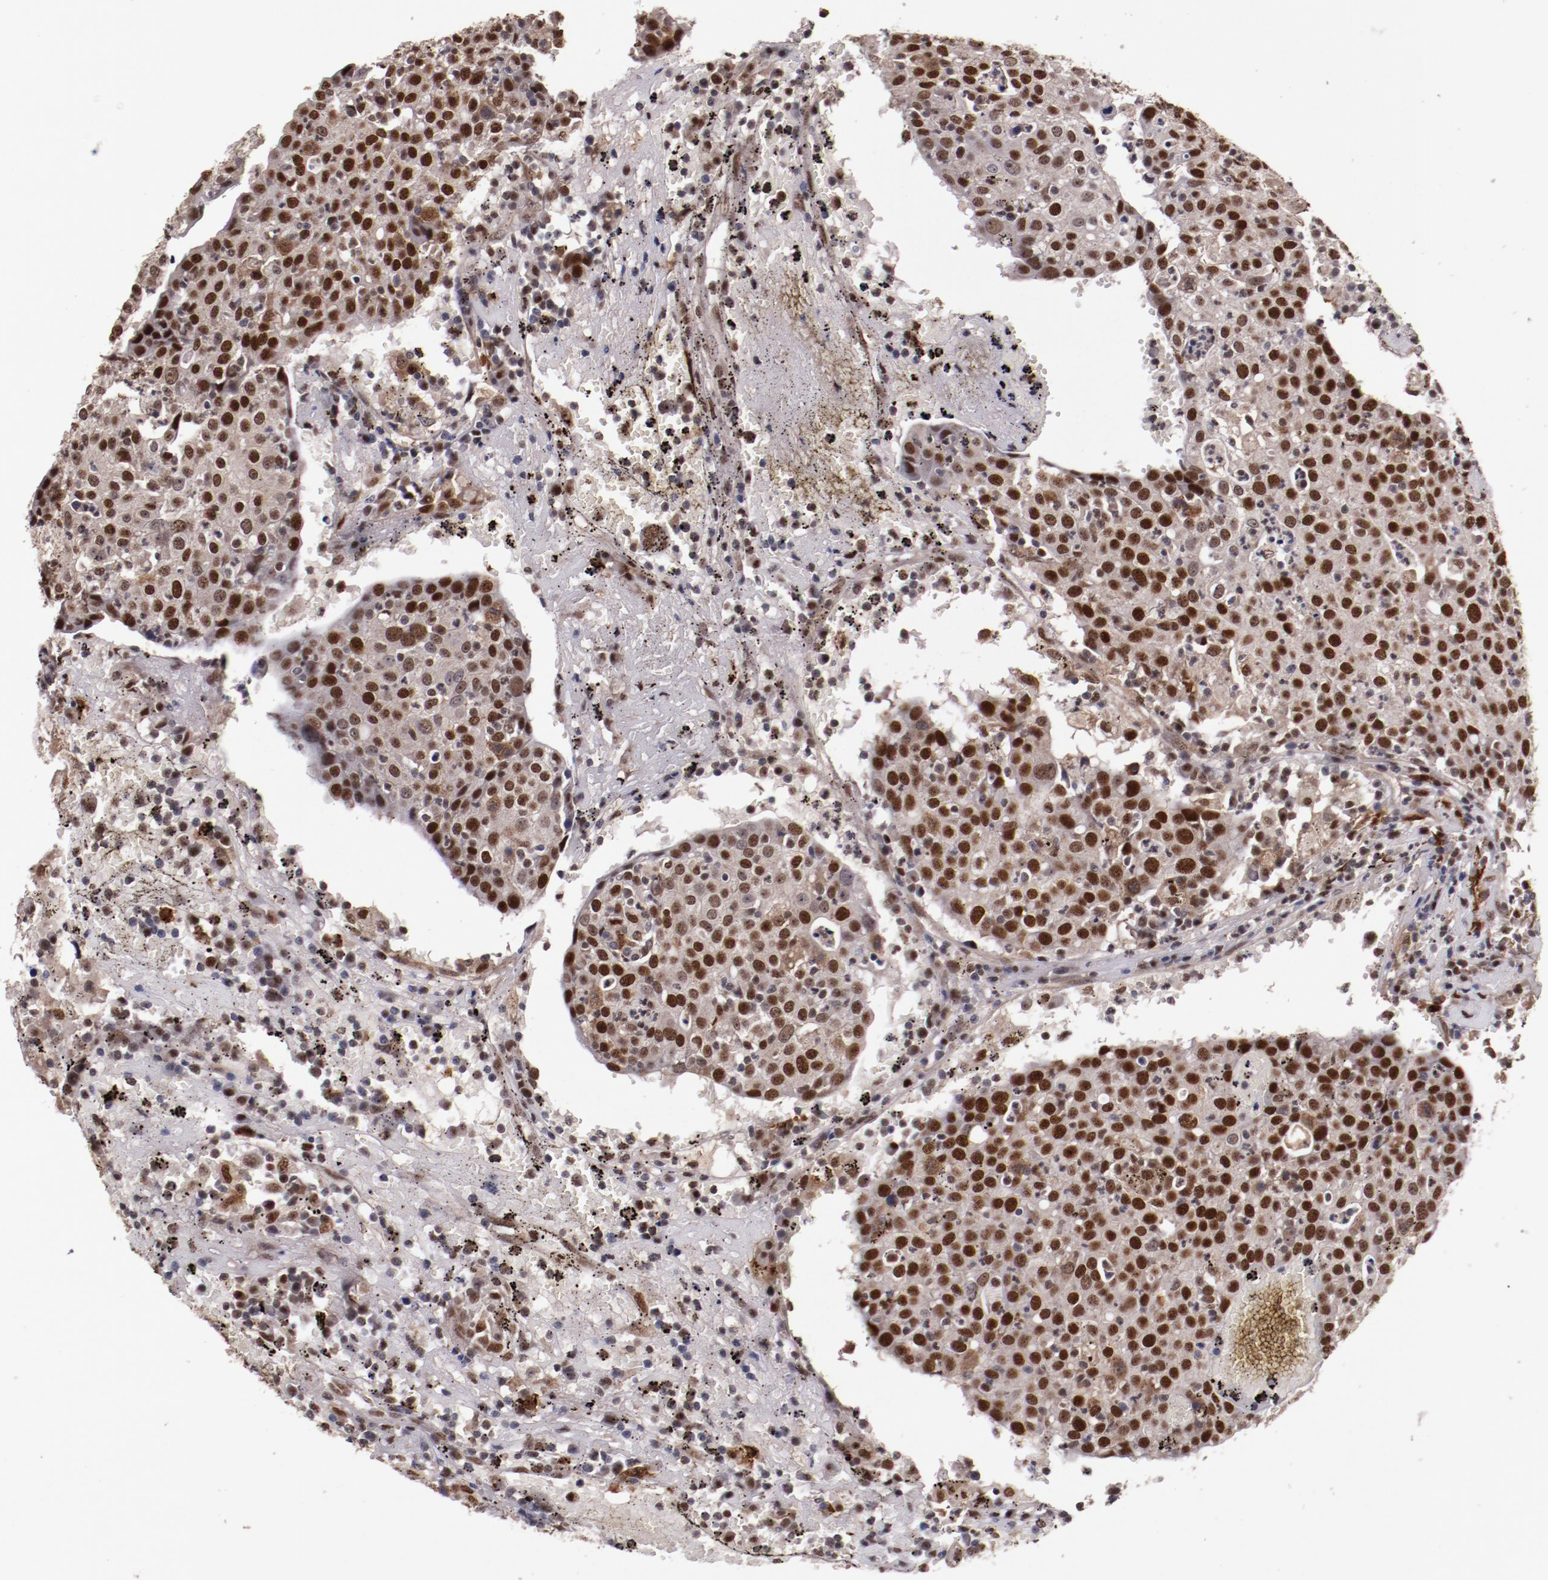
{"staining": {"intensity": "strong", "quantity": ">75%", "location": "nuclear"}, "tissue": "head and neck cancer", "cell_type": "Tumor cells", "image_type": "cancer", "snomed": [{"axis": "morphology", "description": "Adenocarcinoma, NOS"}, {"axis": "topography", "description": "Salivary gland"}, {"axis": "topography", "description": "Head-Neck"}], "caption": "Tumor cells show strong nuclear positivity in about >75% of cells in head and neck adenocarcinoma. The protein is shown in brown color, while the nuclei are stained blue.", "gene": "CHEK2", "patient": {"sex": "female", "age": 65}}